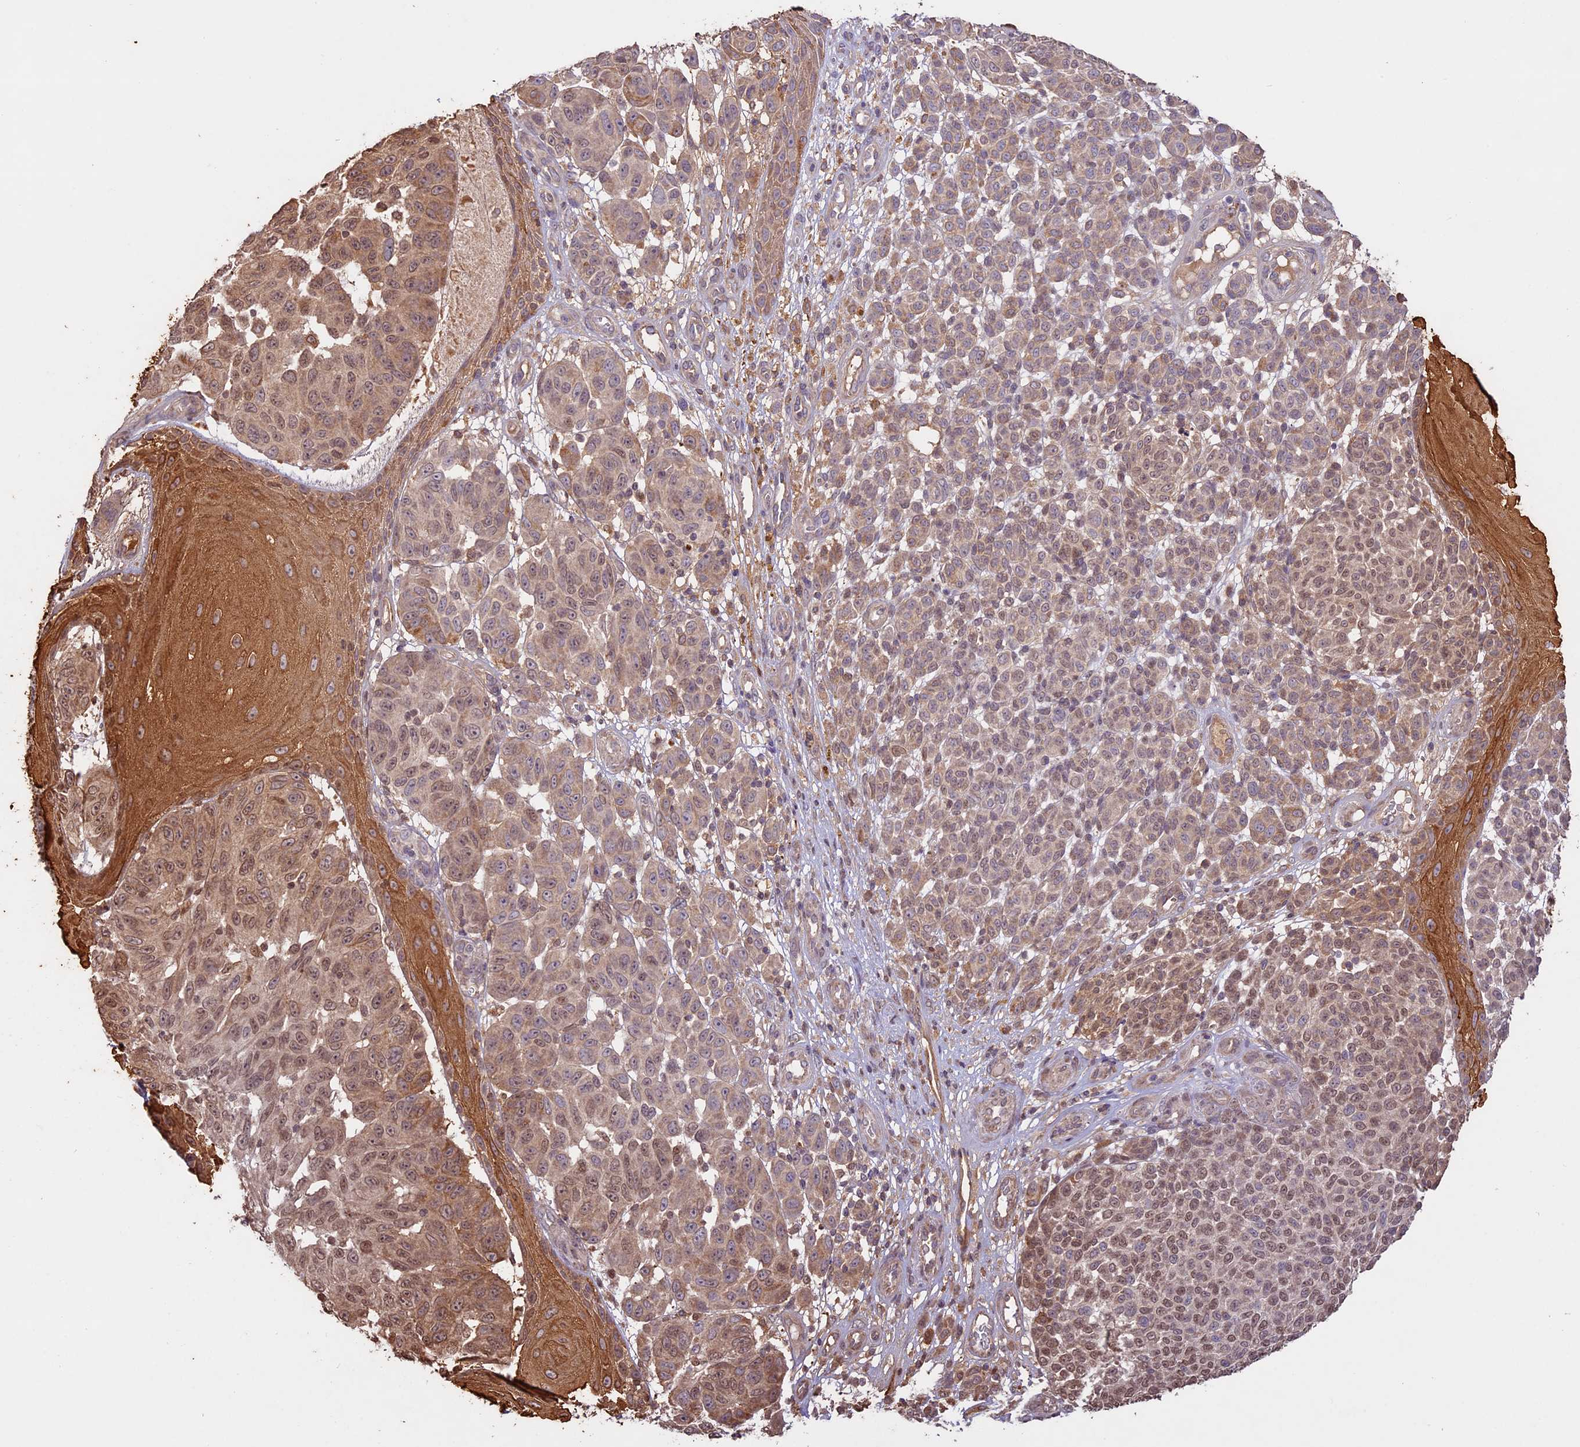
{"staining": {"intensity": "weak", "quantity": "<25%", "location": "cytoplasmic/membranous,nuclear"}, "tissue": "melanoma", "cell_type": "Tumor cells", "image_type": "cancer", "snomed": [{"axis": "morphology", "description": "Malignant melanoma, NOS"}, {"axis": "topography", "description": "Skin"}], "caption": "A photomicrograph of melanoma stained for a protein displays no brown staining in tumor cells. Nuclei are stained in blue.", "gene": "BCAS4", "patient": {"sex": "male", "age": 49}}